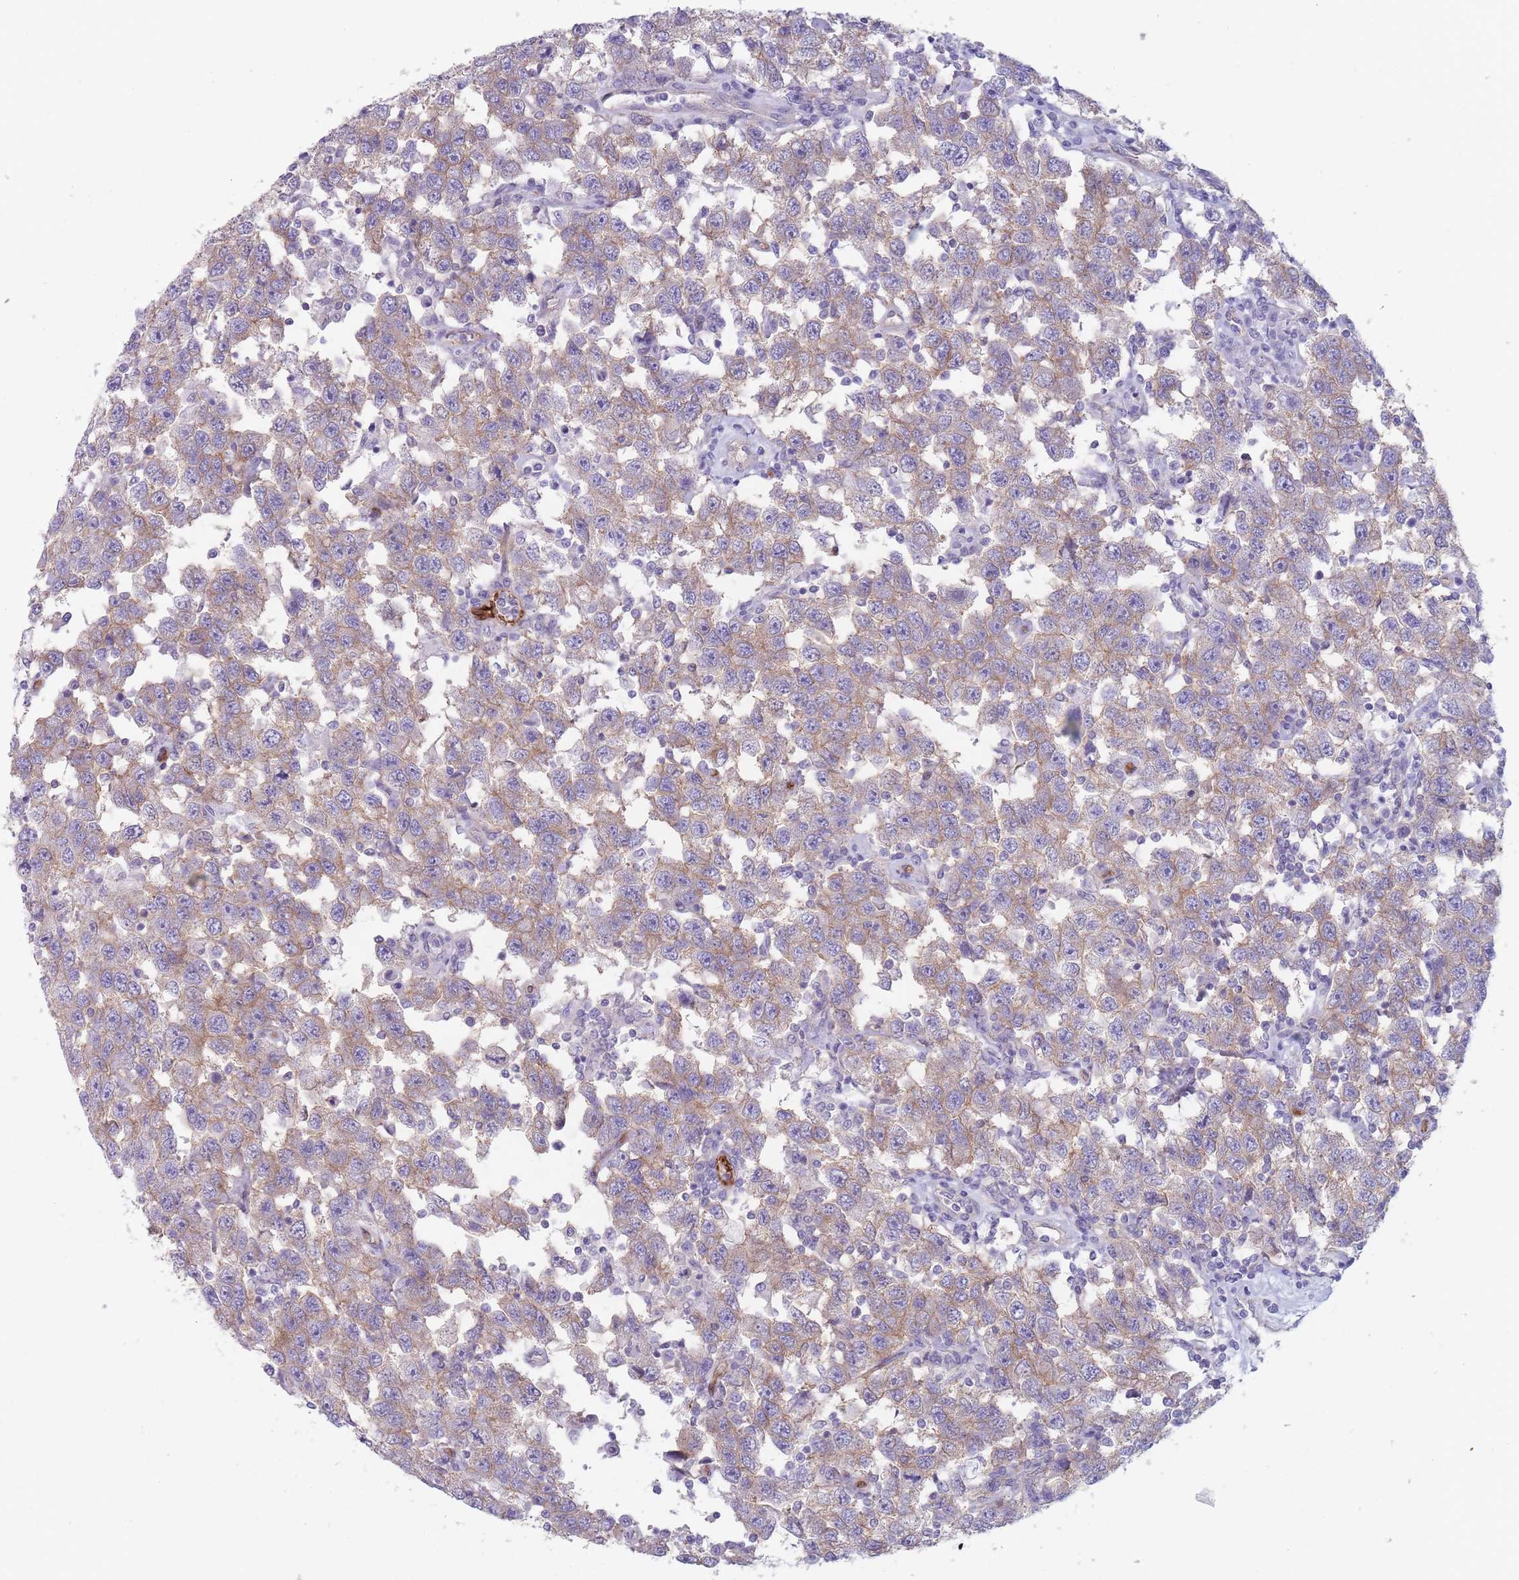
{"staining": {"intensity": "weak", "quantity": ">75%", "location": "cytoplasmic/membranous"}, "tissue": "testis cancer", "cell_type": "Tumor cells", "image_type": "cancer", "snomed": [{"axis": "morphology", "description": "Seminoma, NOS"}, {"axis": "topography", "description": "Testis"}], "caption": "The micrograph displays a brown stain indicating the presence of a protein in the cytoplasmic/membranous of tumor cells in testis seminoma.", "gene": "PLPP1", "patient": {"sex": "male", "age": 41}}